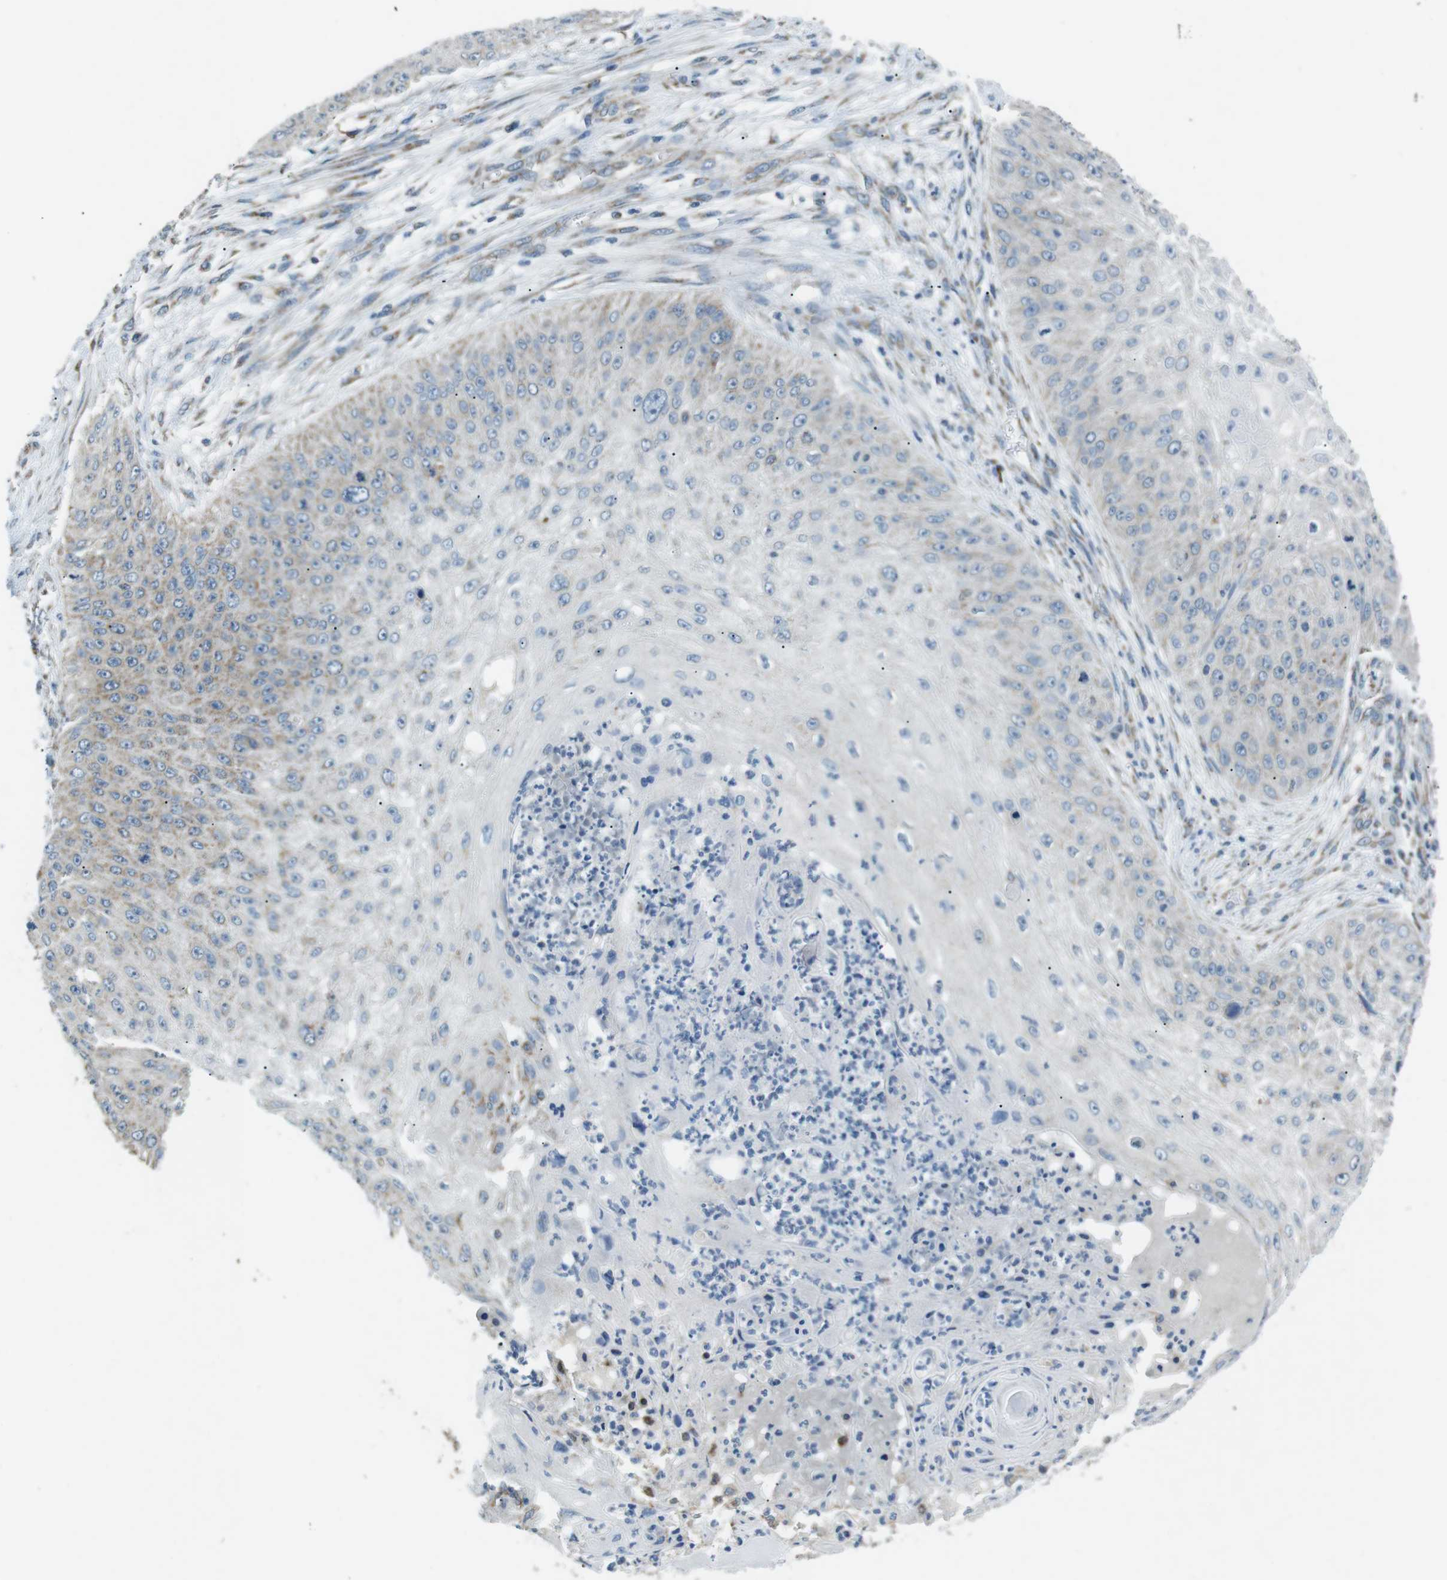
{"staining": {"intensity": "weak", "quantity": "<25%", "location": "cytoplasmic/membranous"}, "tissue": "skin cancer", "cell_type": "Tumor cells", "image_type": "cancer", "snomed": [{"axis": "morphology", "description": "Squamous cell carcinoma, NOS"}, {"axis": "topography", "description": "Skin"}], "caption": "Skin cancer was stained to show a protein in brown. There is no significant staining in tumor cells.", "gene": "BACE1", "patient": {"sex": "female", "age": 80}}